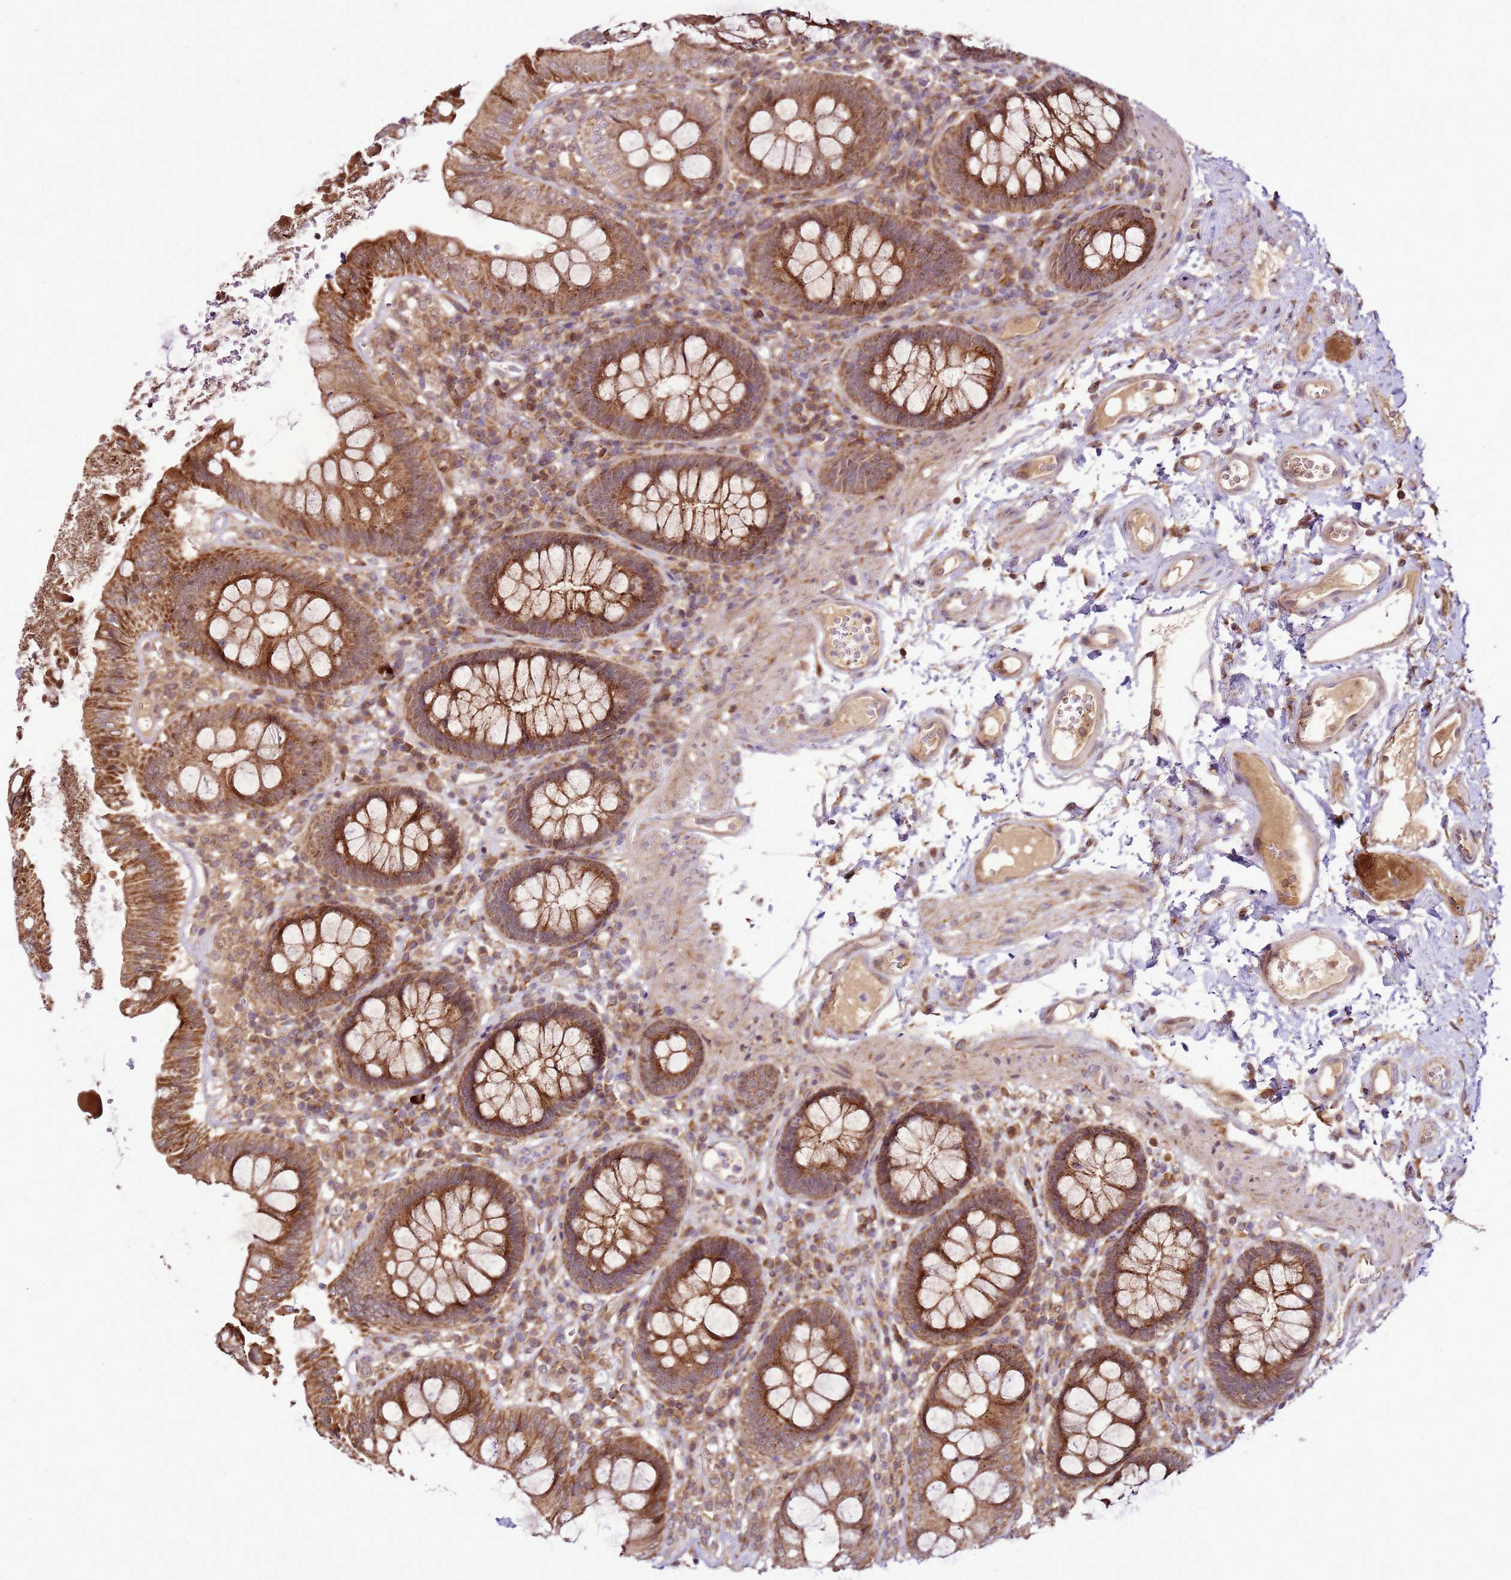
{"staining": {"intensity": "moderate", "quantity": ">75%", "location": "cytoplasmic/membranous"}, "tissue": "colon", "cell_type": "Endothelial cells", "image_type": "normal", "snomed": [{"axis": "morphology", "description": "Normal tissue, NOS"}, {"axis": "topography", "description": "Colon"}], "caption": "Immunohistochemical staining of unremarkable colon demonstrates medium levels of moderate cytoplasmic/membranous positivity in about >75% of endothelial cells. (IHC, brightfield microscopy, high magnification).", "gene": "RASA3", "patient": {"sex": "male", "age": 84}}